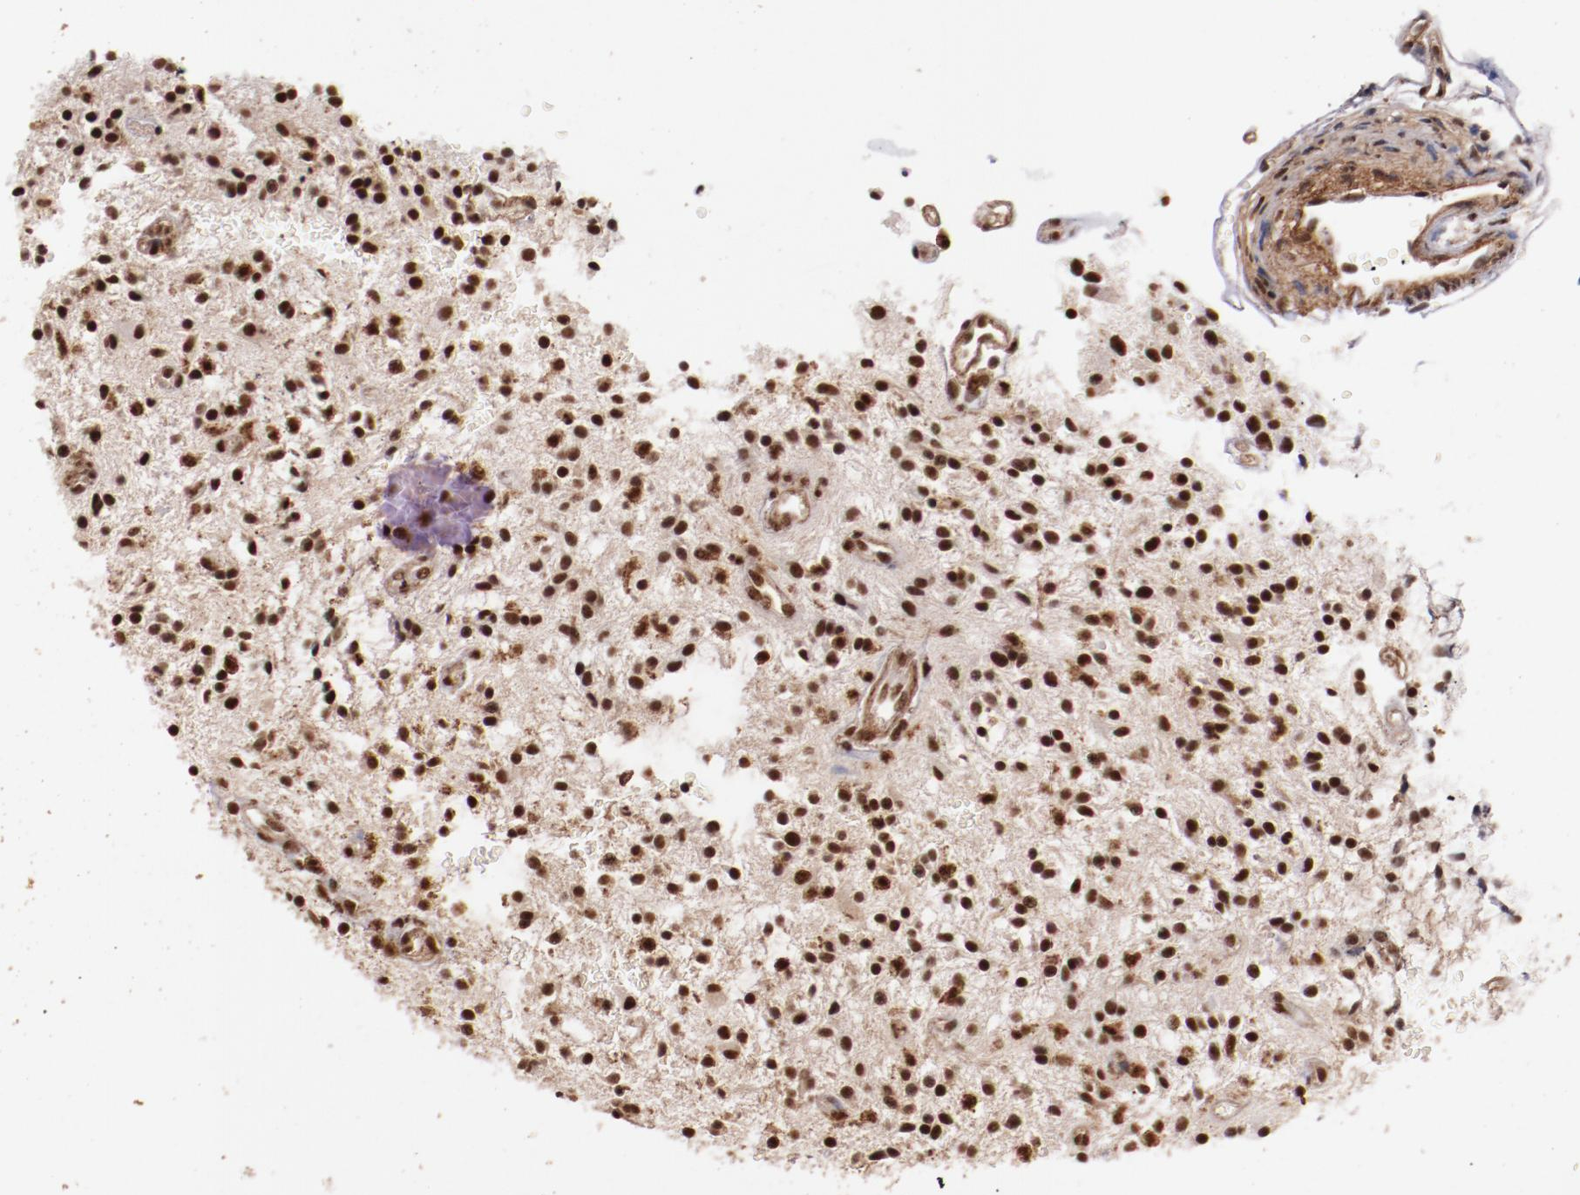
{"staining": {"intensity": "moderate", "quantity": ">75%", "location": "nuclear"}, "tissue": "glioma", "cell_type": "Tumor cells", "image_type": "cancer", "snomed": [{"axis": "morphology", "description": "Glioma, malignant, NOS"}, {"axis": "topography", "description": "Cerebellum"}], "caption": "A medium amount of moderate nuclear expression is identified in about >75% of tumor cells in glioma (malignant) tissue. The staining was performed using DAB (3,3'-diaminobenzidine) to visualize the protein expression in brown, while the nuclei were stained in blue with hematoxylin (Magnification: 20x).", "gene": "STAG2", "patient": {"sex": "female", "age": 10}}